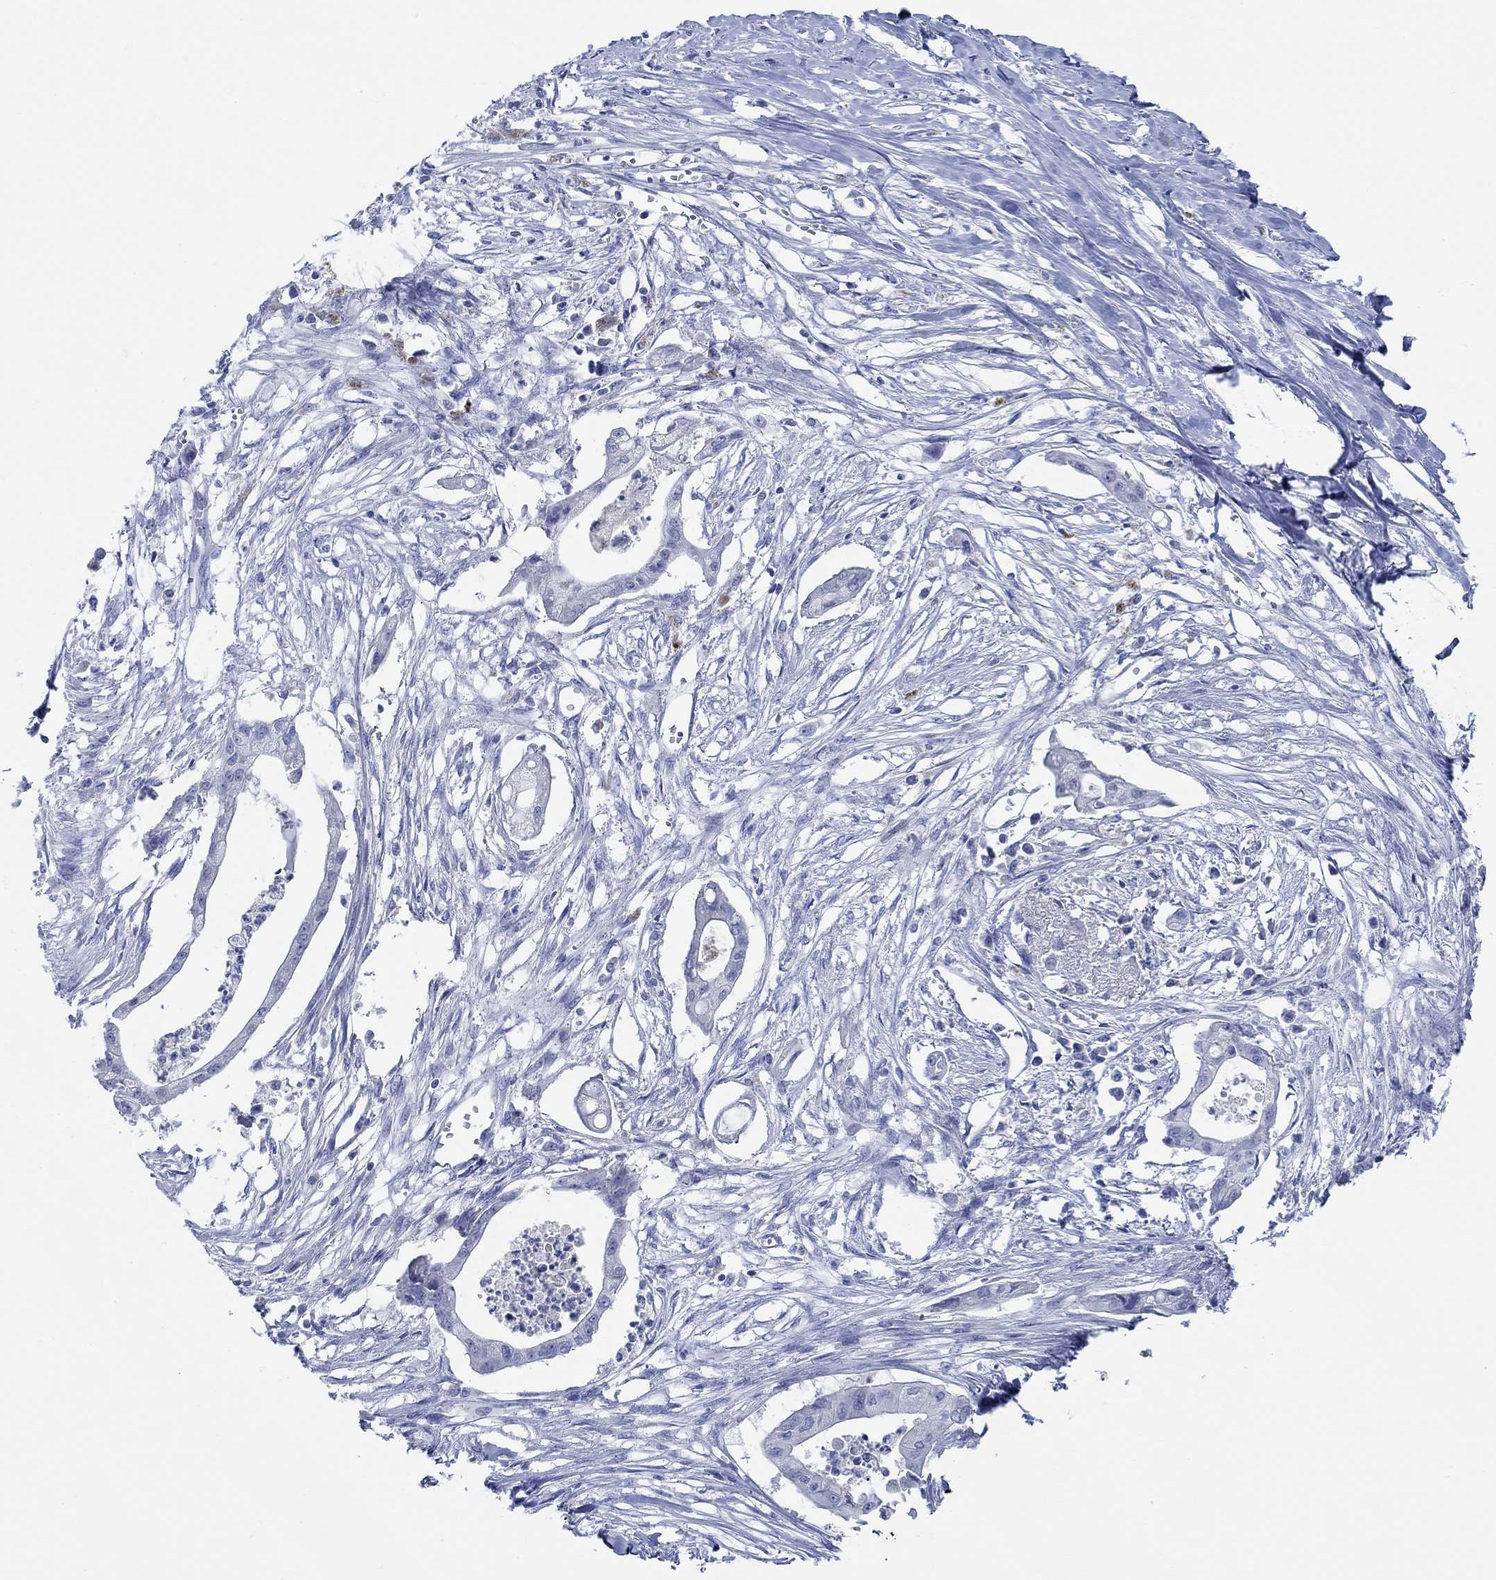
{"staining": {"intensity": "negative", "quantity": "none", "location": "none"}, "tissue": "pancreatic cancer", "cell_type": "Tumor cells", "image_type": "cancer", "snomed": [{"axis": "morphology", "description": "Normal tissue, NOS"}, {"axis": "morphology", "description": "Adenocarcinoma, NOS"}, {"axis": "topography", "description": "Pancreas"}], "caption": "Immunohistochemical staining of human adenocarcinoma (pancreatic) exhibits no significant positivity in tumor cells. Brightfield microscopy of immunohistochemistry (IHC) stained with DAB (3,3'-diaminobenzidine) (brown) and hematoxylin (blue), captured at high magnification.", "gene": "PPP1R17", "patient": {"sex": "female", "age": 58}}